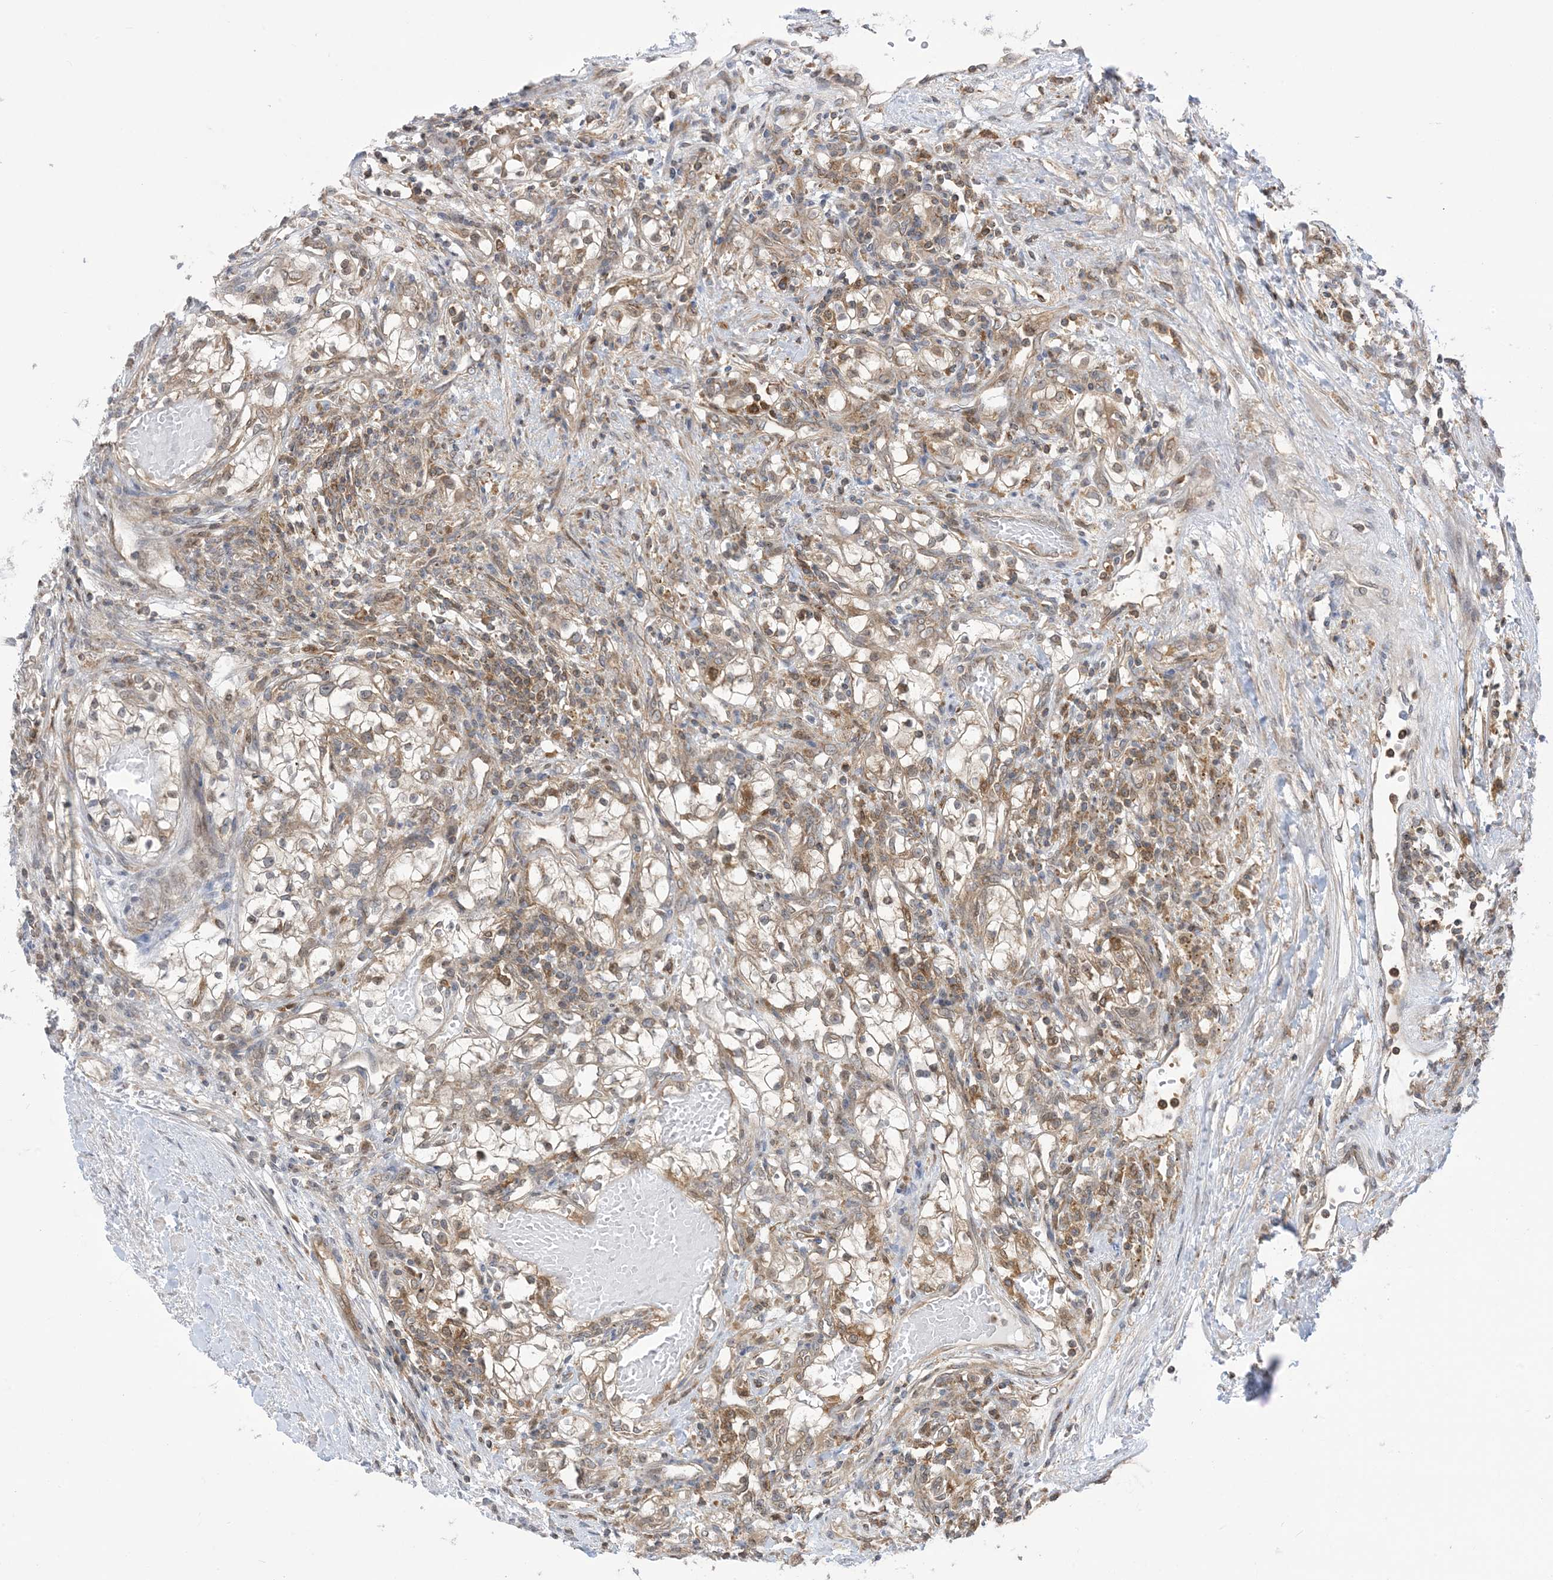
{"staining": {"intensity": "weak", "quantity": "25%-75%", "location": "cytoplasmic/membranous"}, "tissue": "renal cancer", "cell_type": "Tumor cells", "image_type": "cancer", "snomed": [{"axis": "morphology", "description": "Normal tissue, NOS"}, {"axis": "morphology", "description": "Adenocarcinoma, NOS"}, {"axis": "topography", "description": "Kidney"}], "caption": "Renal cancer stained with DAB immunohistochemistry displays low levels of weak cytoplasmic/membranous staining in about 25%-75% of tumor cells.", "gene": "CASP4", "patient": {"sex": "male", "age": 68}}